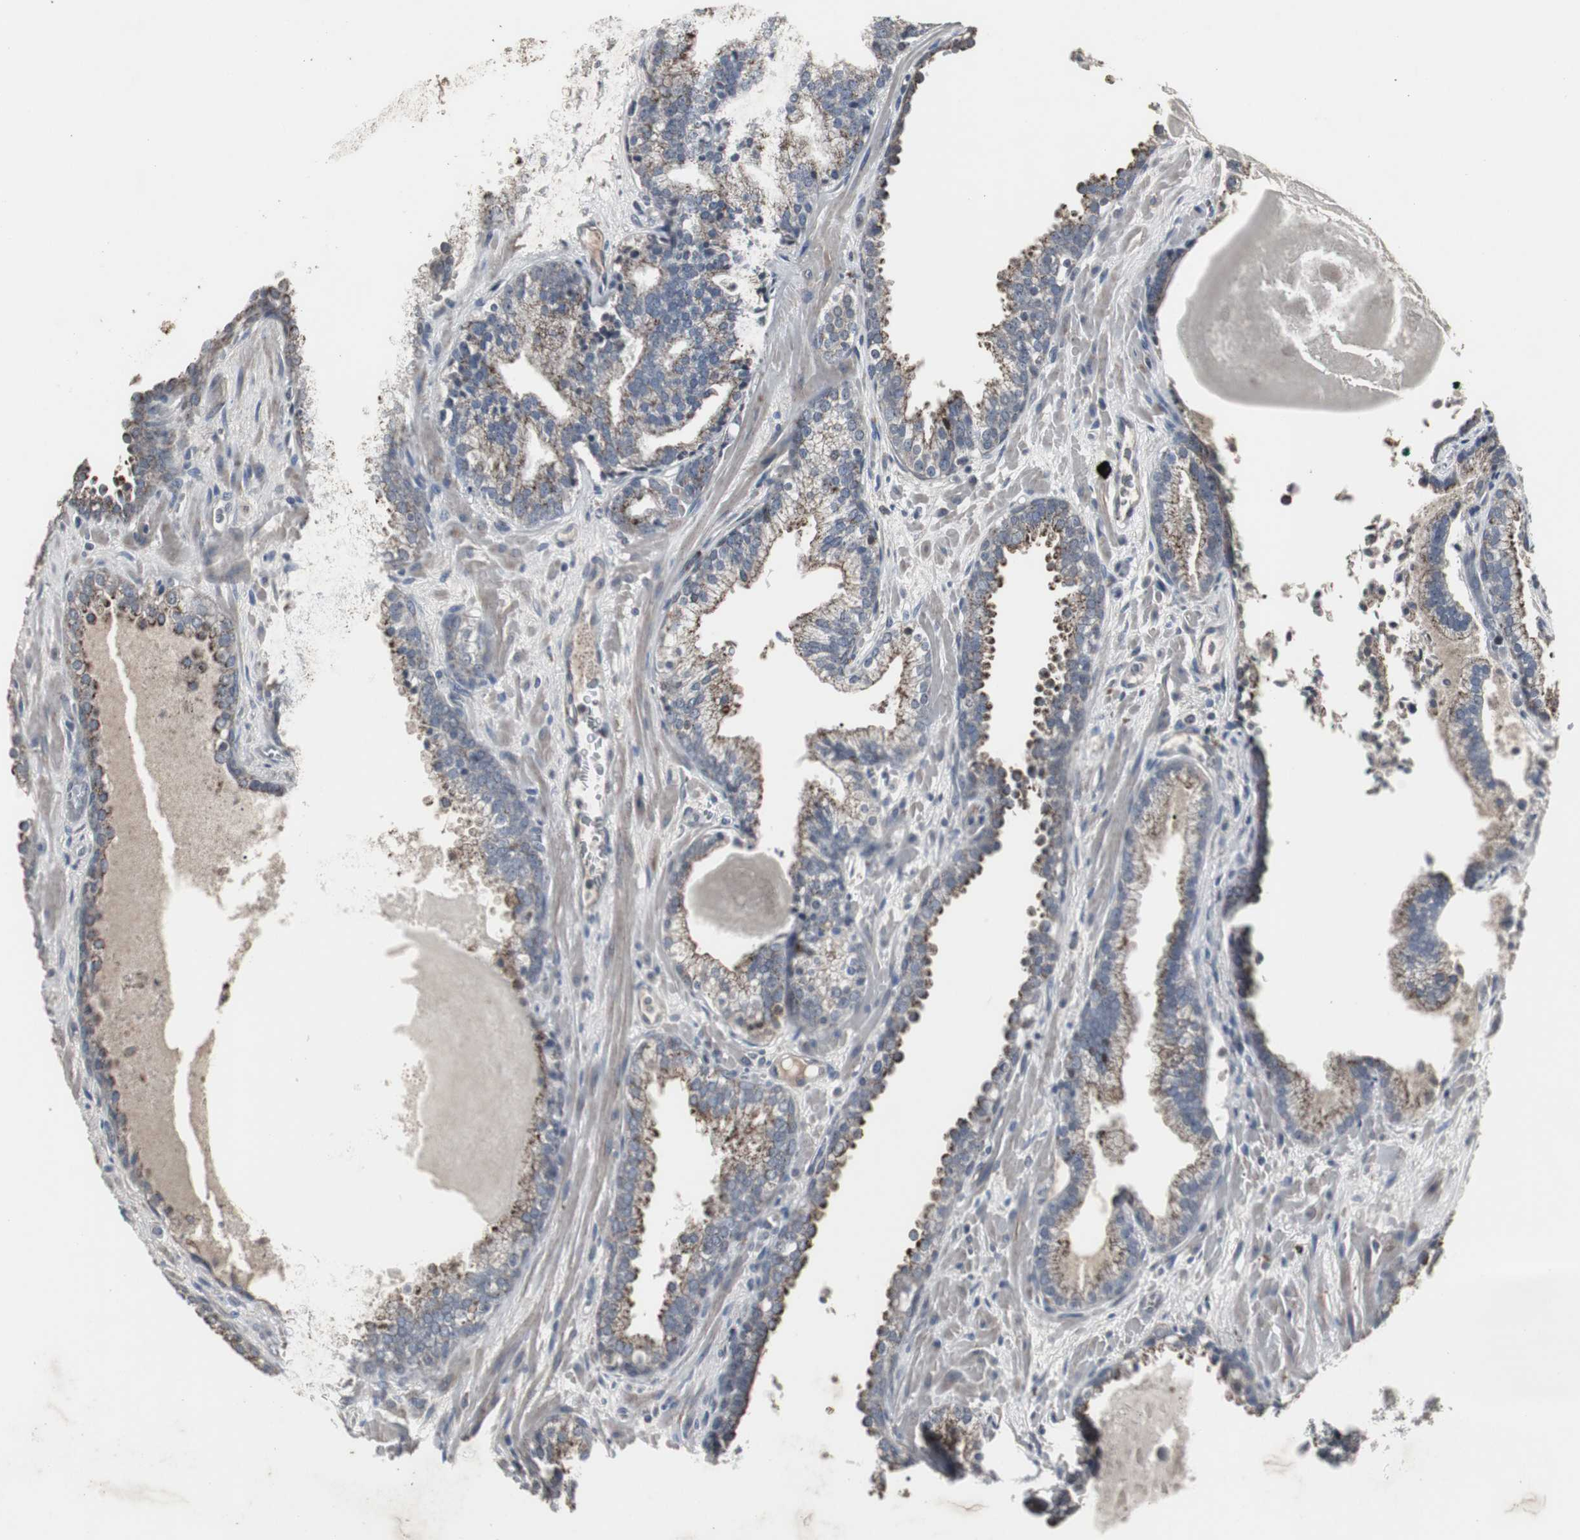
{"staining": {"intensity": "moderate", "quantity": ">75%", "location": "cytoplasmic/membranous"}, "tissue": "prostate cancer", "cell_type": "Tumor cells", "image_type": "cancer", "snomed": [{"axis": "morphology", "description": "Adenocarcinoma, Low grade"}, {"axis": "topography", "description": "Prostate"}], "caption": "Immunohistochemistry of human prostate cancer (low-grade adenocarcinoma) reveals medium levels of moderate cytoplasmic/membranous positivity in approximately >75% of tumor cells.", "gene": "ACAA1", "patient": {"sex": "male", "age": 63}}